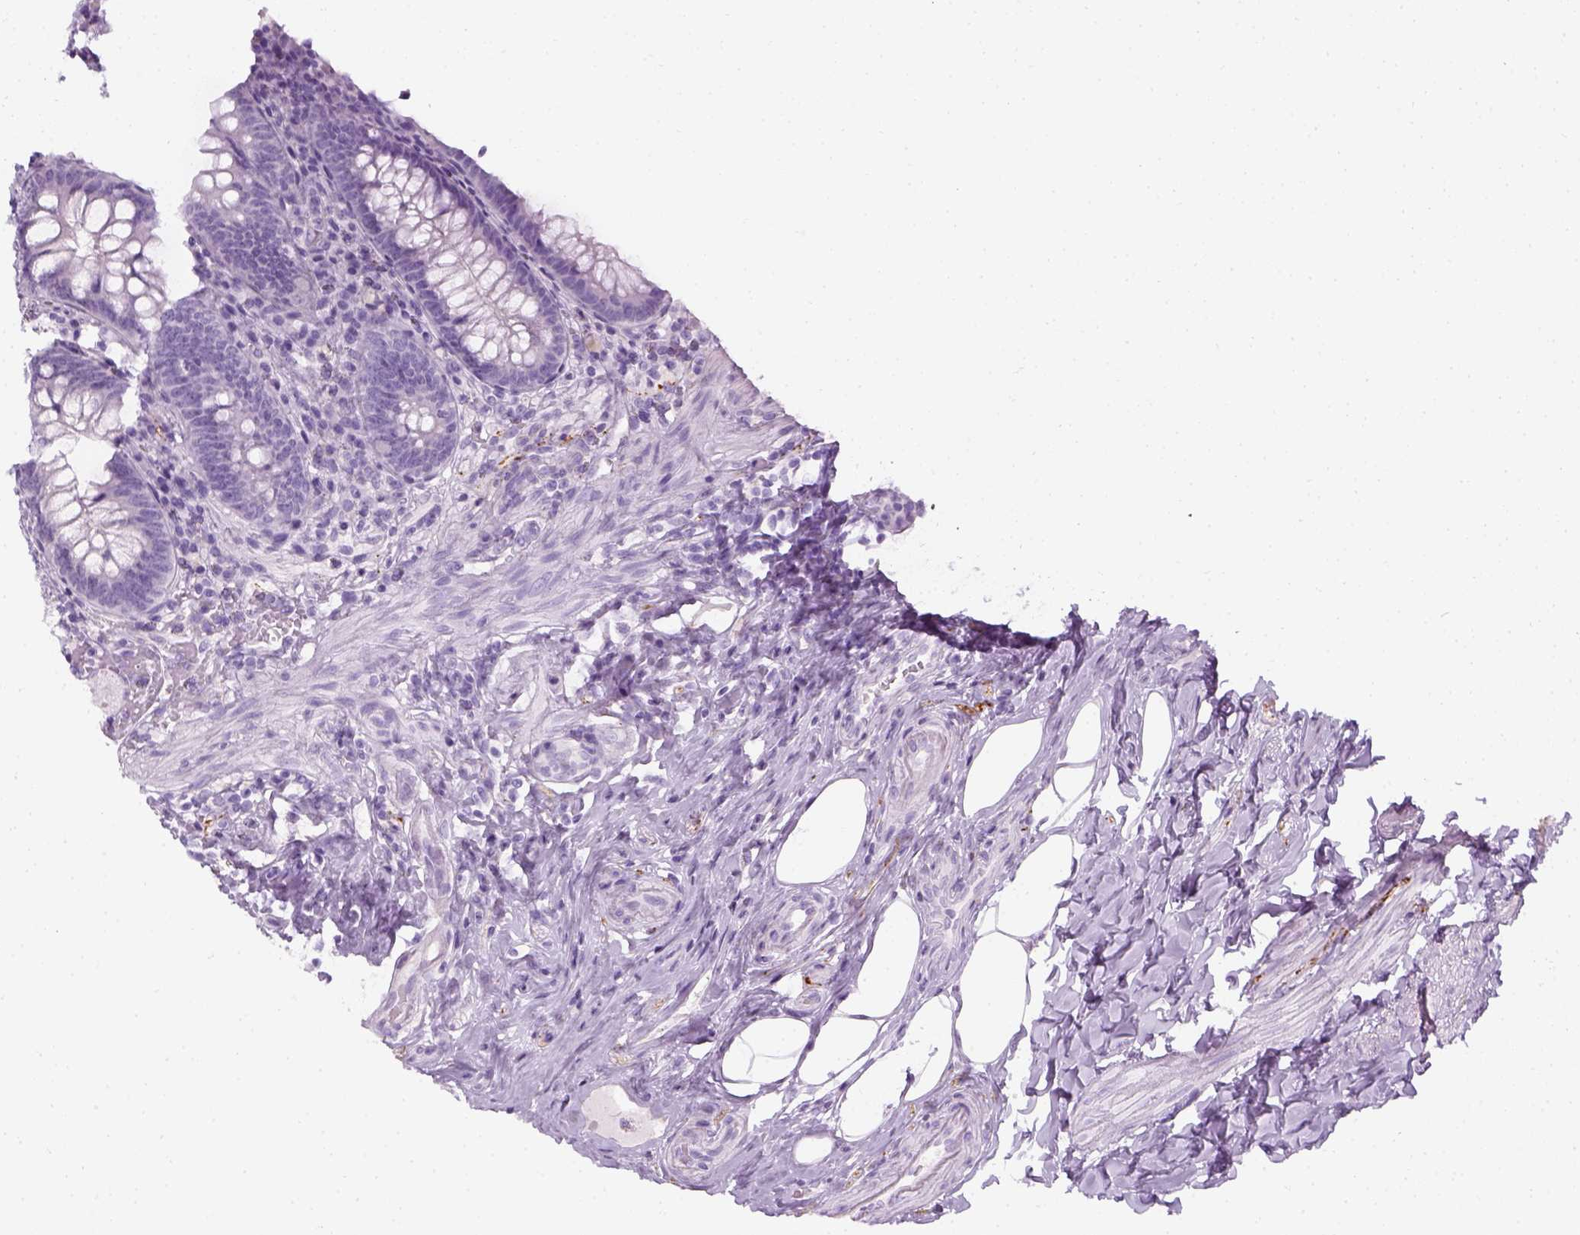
{"staining": {"intensity": "negative", "quantity": "none", "location": "none"}, "tissue": "appendix", "cell_type": "Glandular cells", "image_type": "normal", "snomed": [{"axis": "morphology", "description": "Normal tissue, NOS"}, {"axis": "topography", "description": "Appendix"}], "caption": "A high-resolution photomicrograph shows IHC staining of normal appendix, which demonstrates no significant expression in glandular cells. Brightfield microscopy of immunohistochemistry stained with DAB (brown) and hematoxylin (blue), captured at high magnification.", "gene": "TH", "patient": {"sex": "male", "age": 47}}